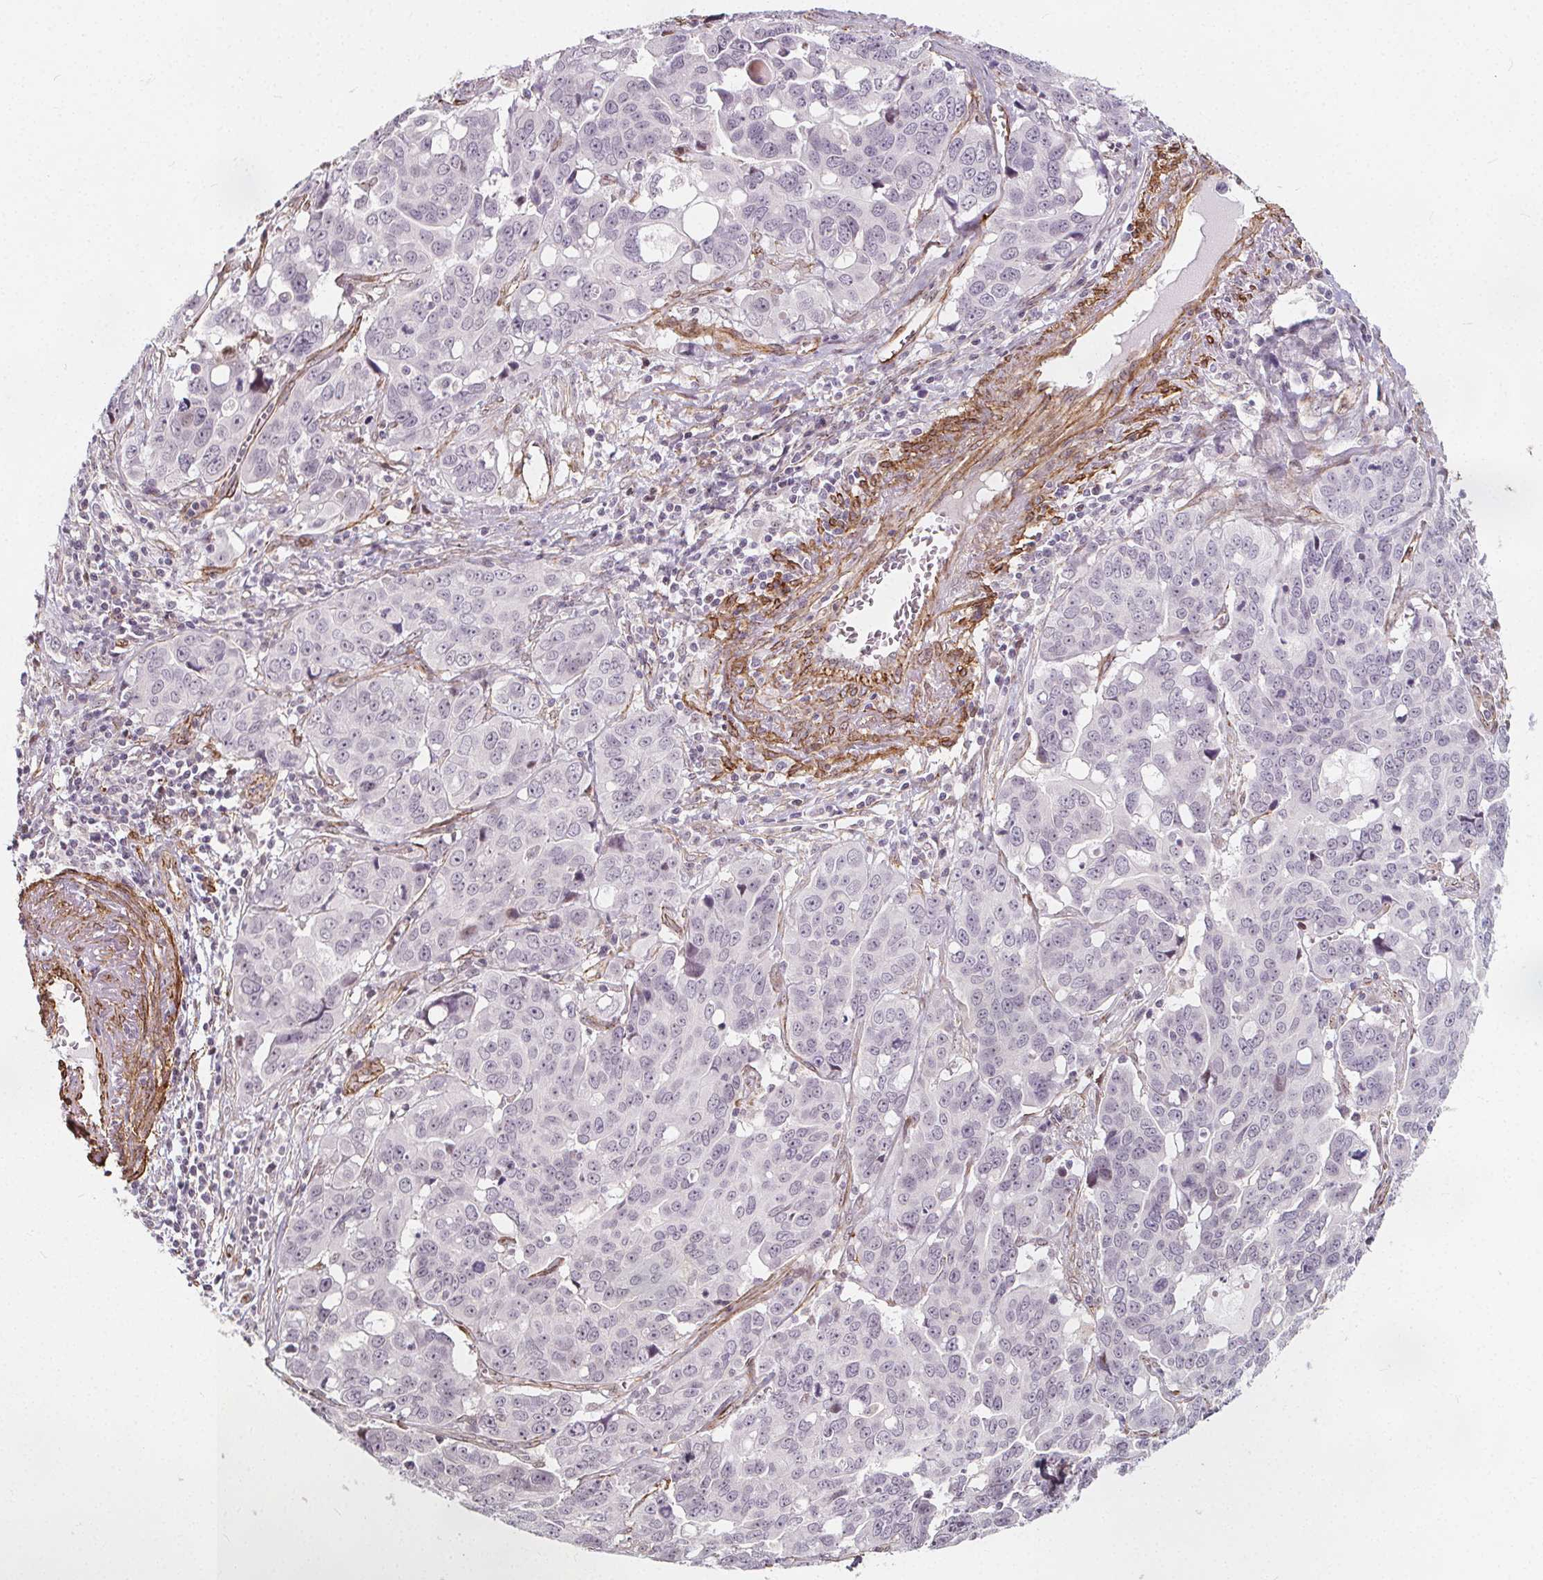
{"staining": {"intensity": "negative", "quantity": "none", "location": "none"}, "tissue": "ovarian cancer", "cell_type": "Tumor cells", "image_type": "cancer", "snomed": [{"axis": "morphology", "description": "Carcinoma, endometroid"}, {"axis": "topography", "description": "Ovary"}], "caption": "IHC photomicrograph of neoplastic tissue: human endometroid carcinoma (ovarian) stained with DAB demonstrates no significant protein staining in tumor cells.", "gene": "HAS1", "patient": {"sex": "female", "age": 78}}